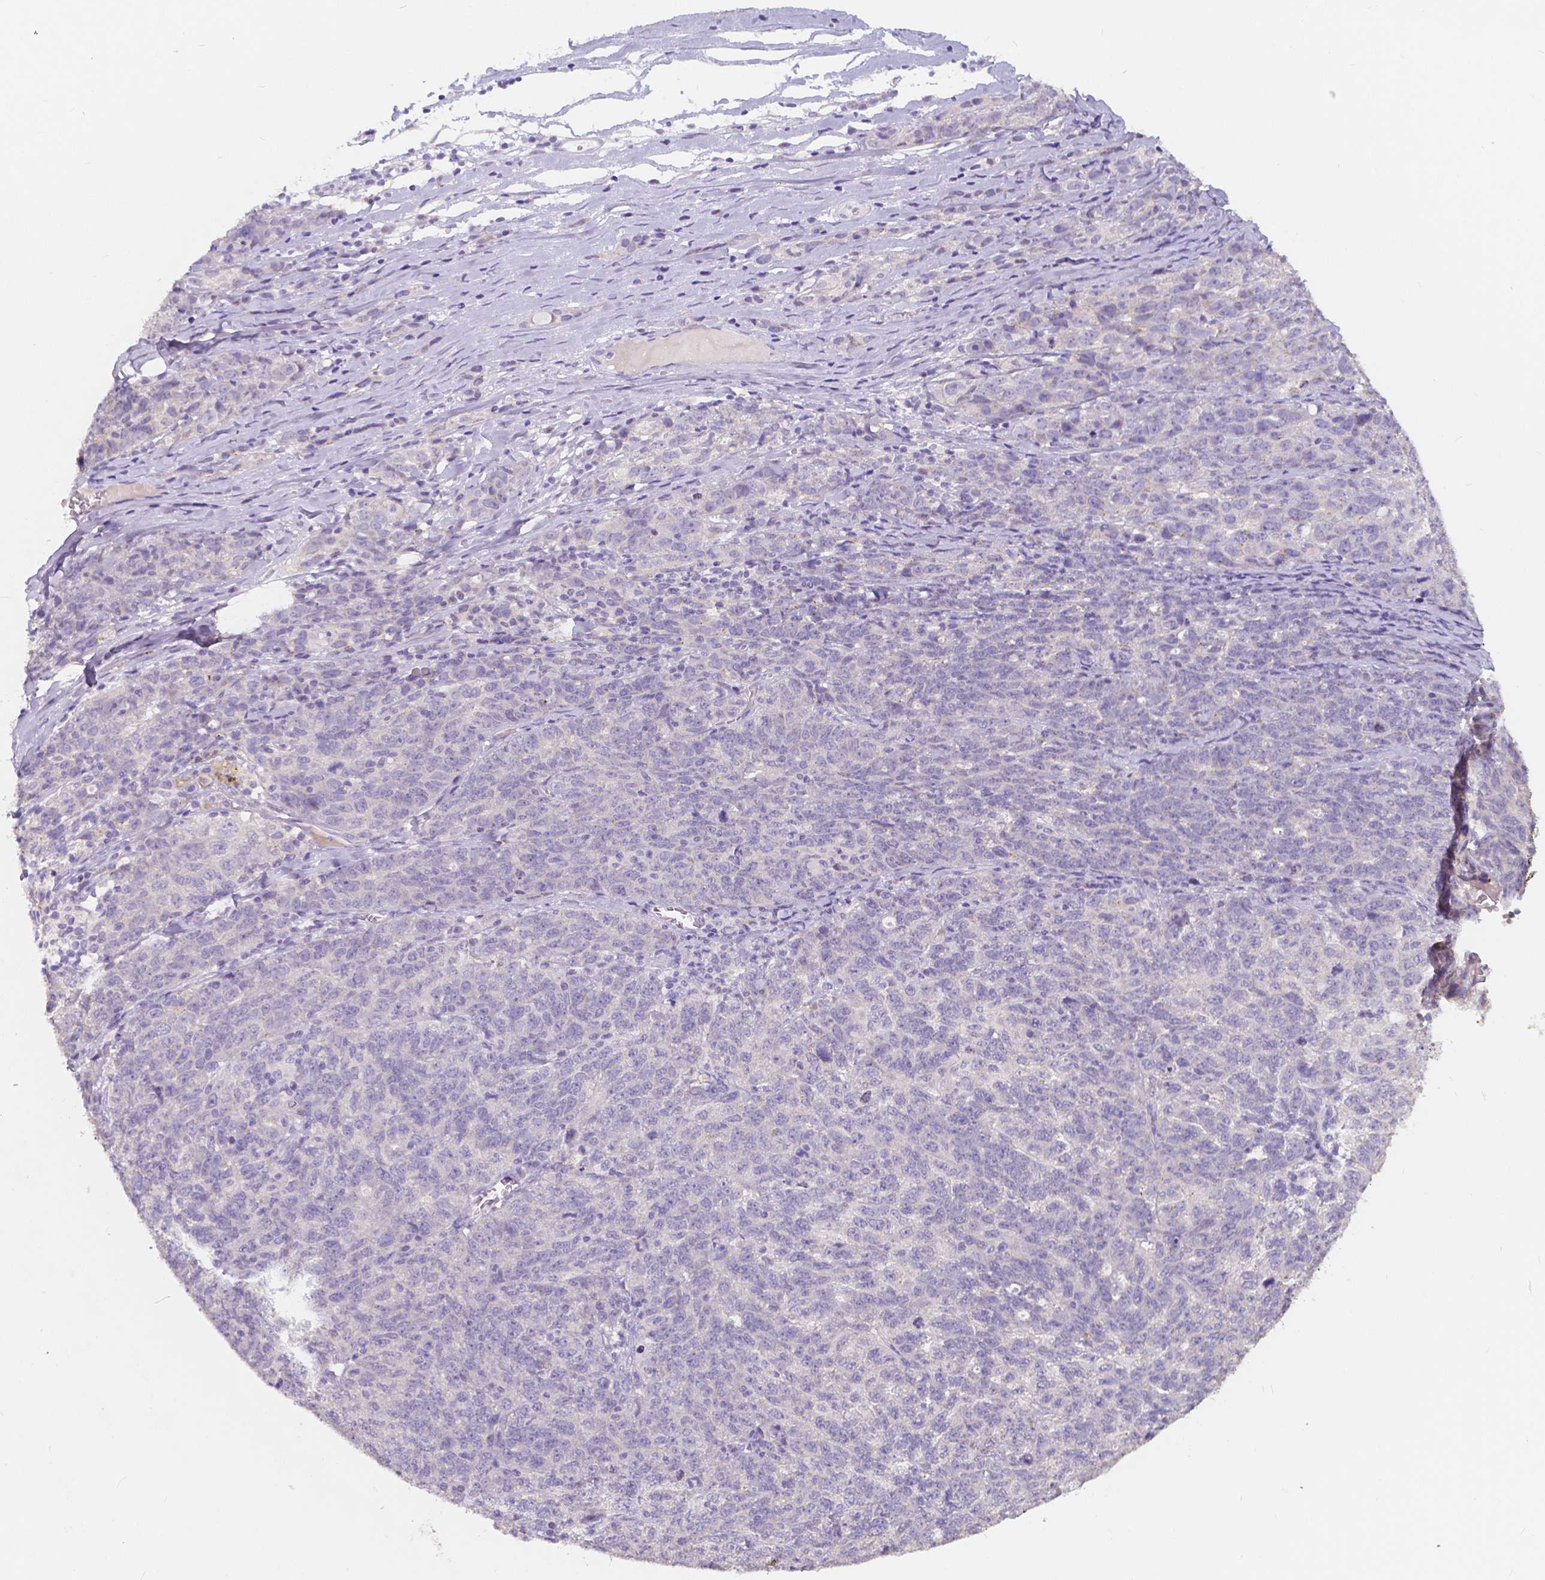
{"staining": {"intensity": "negative", "quantity": "none", "location": "none"}, "tissue": "ovarian cancer", "cell_type": "Tumor cells", "image_type": "cancer", "snomed": [{"axis": "morphology", "description": "Cystadenocarcinoma, serous, NOS"}, {"axis": "topography", "description": "Ovary"}], "caption": "Immunohistochemistry (IHC) image of neoplastic tissue: serous cystadenocarcinoma (ovarian) stained with DAB (3,3'-diaminobenzidine) demonstrates no significant protein positivity in tumor cells.", "gene": "RNF186", "patient": {"sex": "female", "age": 71}}